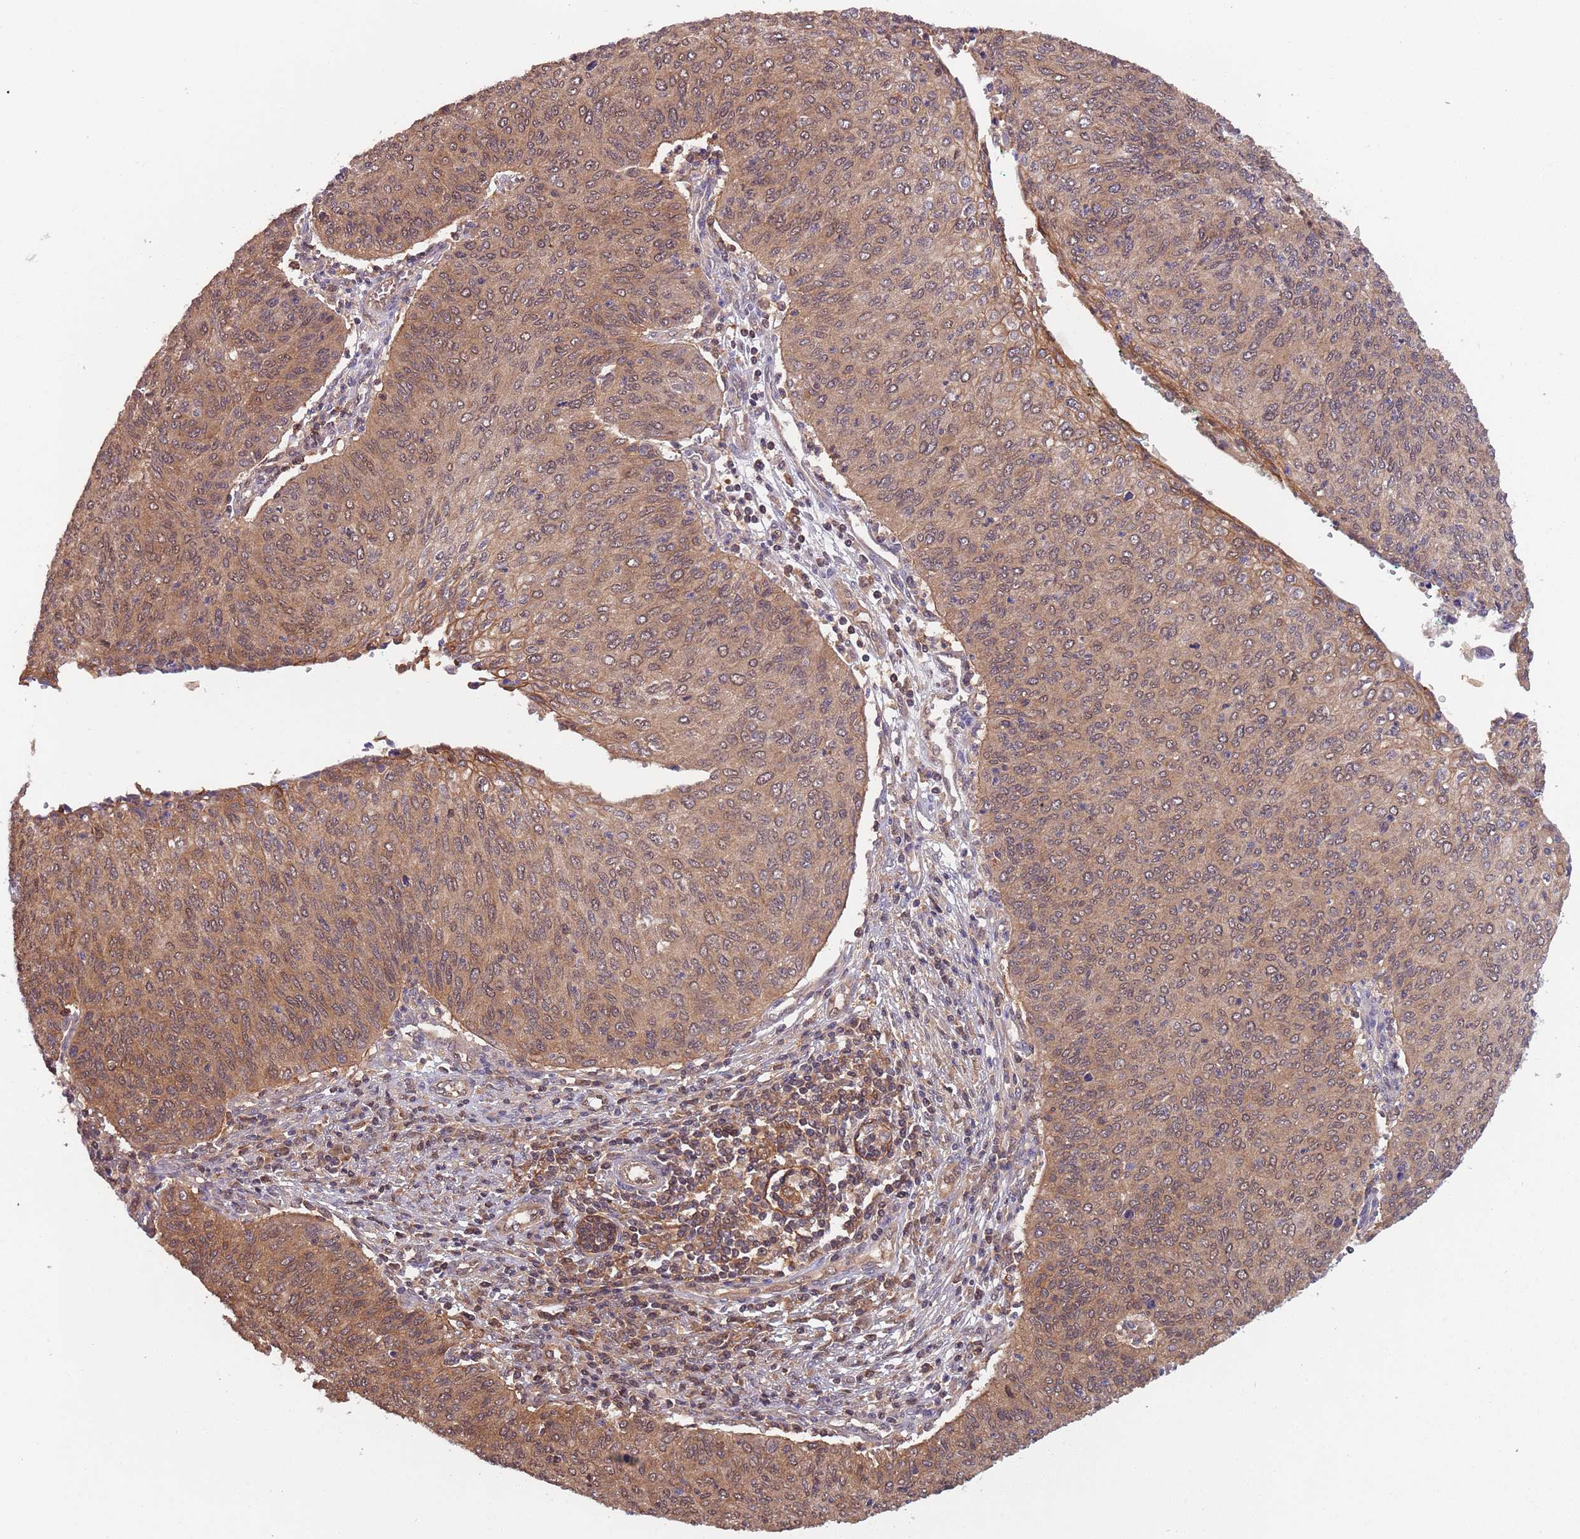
{"staining": {"intensity": "moderate", "quantity": ">75%", "location": "cytoplasmic/membranous"}, "tissue": "cervical cancer", "cell_type": "Tumor cells", "image_type": "cancer", "snomed": [{"axis": "morphology", "description": "Squamous cell carcinoma, NOS"}, {"axis": "topography", "description": "Cervix"}], "caption": "Moderate cytoplasmic/membranous protein staining is present in about >75% of tumor cells in cervical cancer (squamous cell carcinoma).", "gene": "GSDMD", "patient": {"sex": "female", "age": 38}}